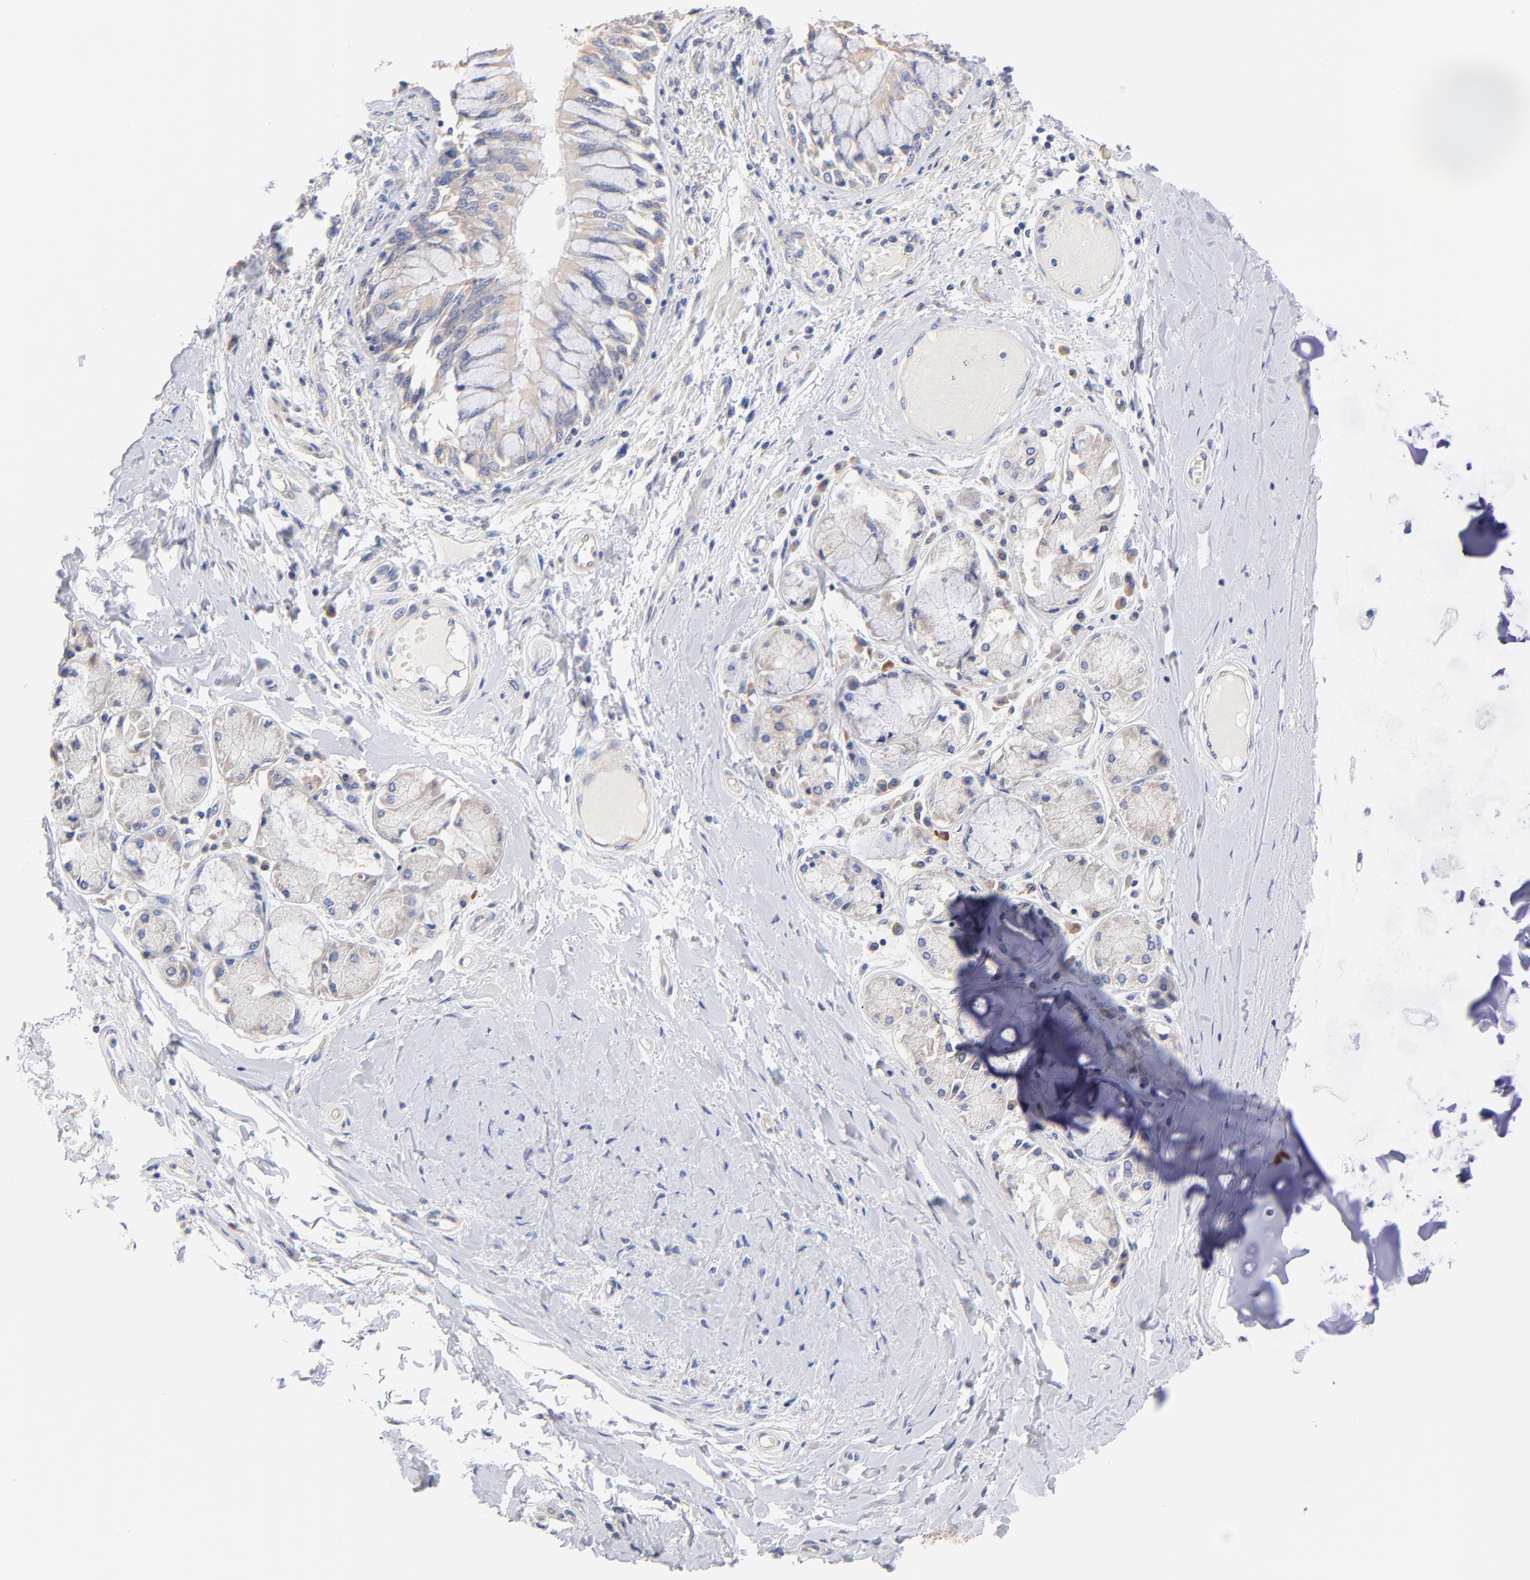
{"staining": {"intensity": "weak", "quantity": ">75%", "location": "cytoplasmic/membranous"}, "tissue": "bronchus", "cell_type": "Respiratory epithelial cells", "image_type": "normal", "snomed": [{"axis": "morphology", "description": "Normal tissue, NOS"}, {"axis": "topography", "description": "Cartilage tissue"}, {"axis": "topography", "description": "Bronchus"}, {"axis": "topography", "description": "Lung"}, {"axis": "topography", "description": "Peripheral nerve tissue"}], "caption": "Immunohistochemical staining of normal bronchus displays weak cytoplasmic/membranous protein staining in approximately >75% of respiratory epithelial cells. (Brightfield microscopy of DAB IHC at high magnification).", "gene": "TNFRSF13C", "patient": {"sex": "female", "age": 49}}